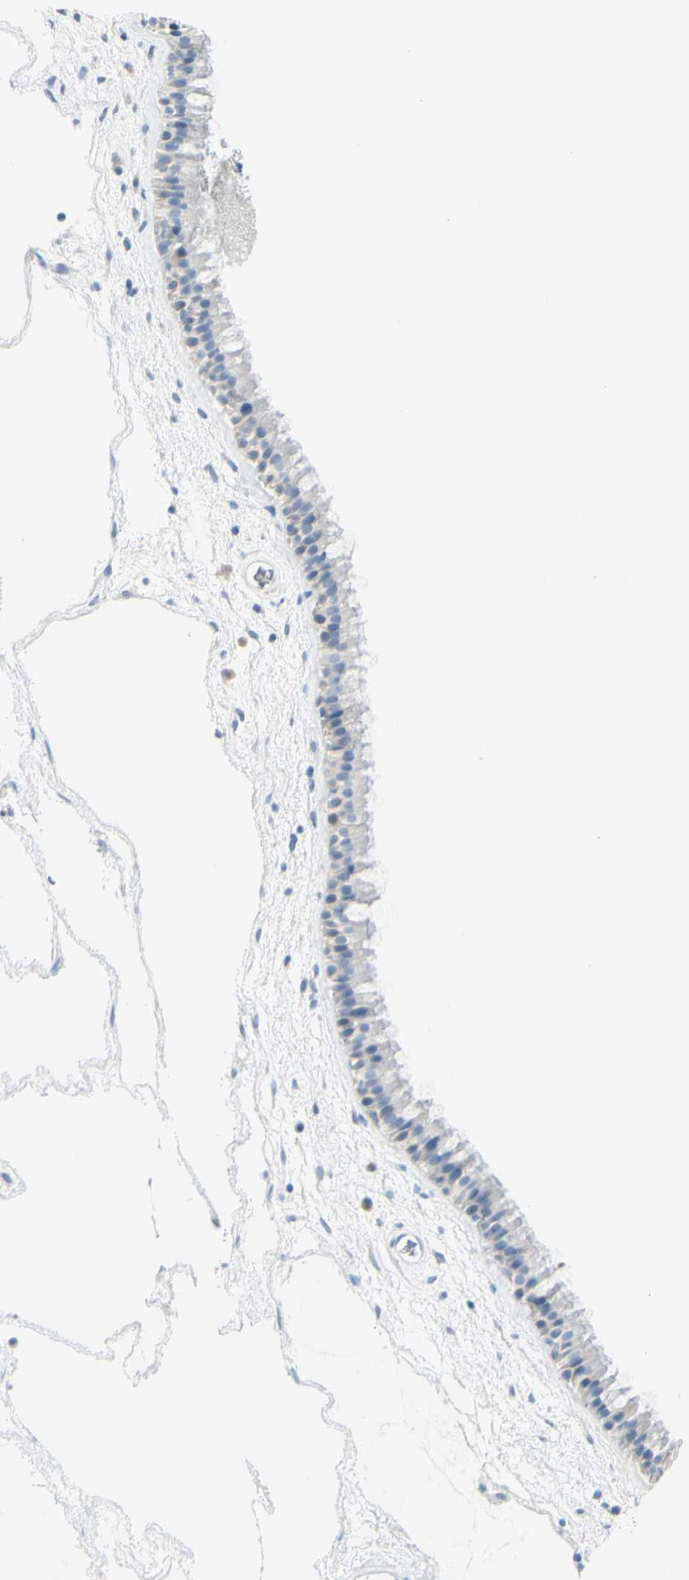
{"staining": {"intensity": "negative", "quantity": "none", "location": "none"}, "tissue": "nasopharynx", "cell_type": "Respiratory epithelial cells", "image_type": "normal", "snomed": [{"axis": "morphology", "description": "Normal tissue, NOS"}, {"axis": "morphology", "description": "Inflammation, NOS"}, {"axis": "topography", "description": "Nasopharynx"}], "caption": "IHC photomicrograph of normal nasopharynx: human nasopharynx stained with DAB displays no significant protein staining in respiratory epithelial cells.", "gene": "CACNA2D1", "patient": {"sex": "male", "age": 48}}